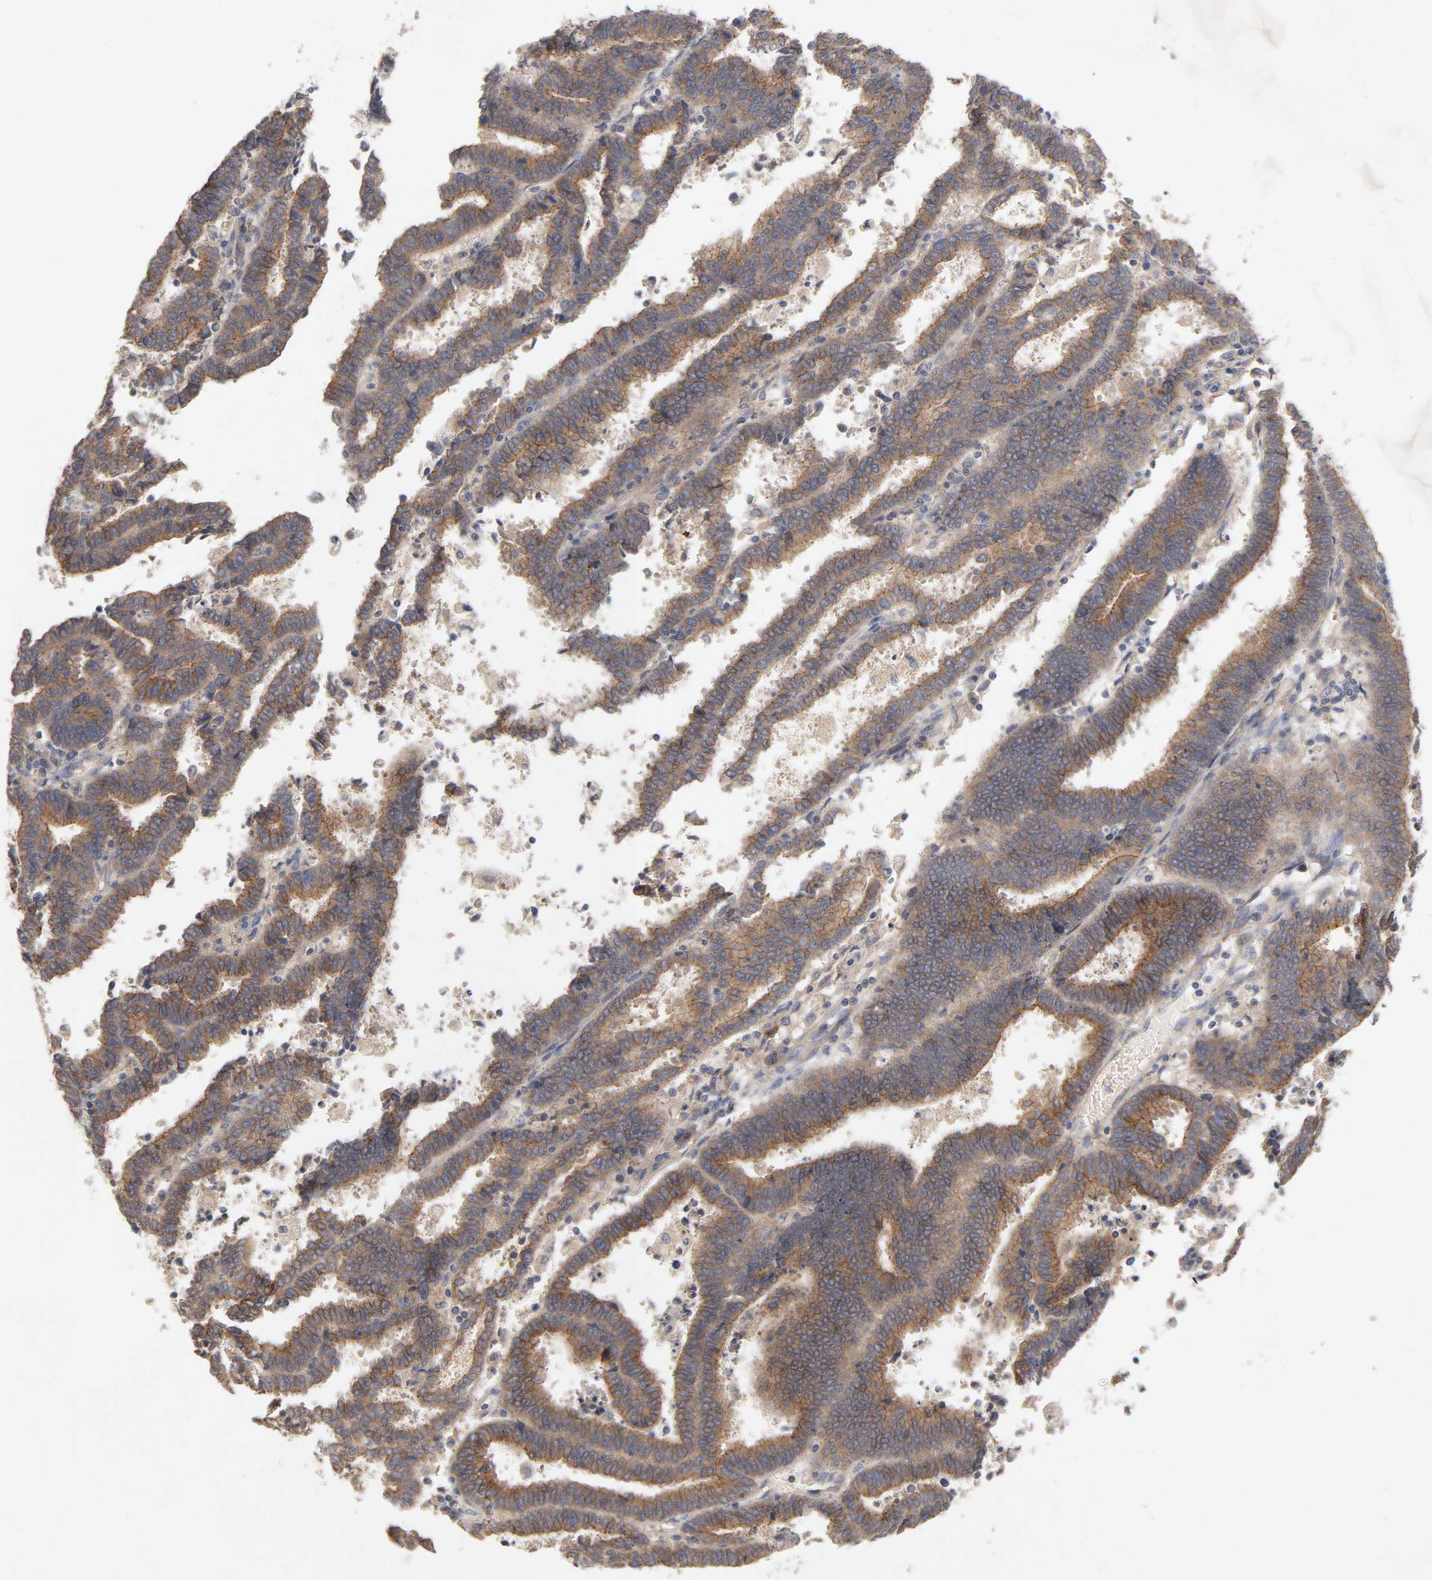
{"staining": {"intensity": "moderate", "quantity": ">75%", "location": "cytoplasmic/membranous"}, "tissue": "endometrial cancer", "cell_type": "Tumor cells", "image_type": "cancer", "snomed": [{"axis": "morphology", "description": "Adenocarcinoma, NOS"}, {"axis": "topography", "description": "Uterus"}], "caption": "Brown immunohistochemical staining in human adenocarcinoma (endometrial) exhibits moderate cytoplasmic/membranous positivity in about >75% of tumor cells. The protein of interest is shown in brown color, while the nuclei are stained blue.", "gene": "PDZD11", "patient": {"sex": "female", "age": 83}}